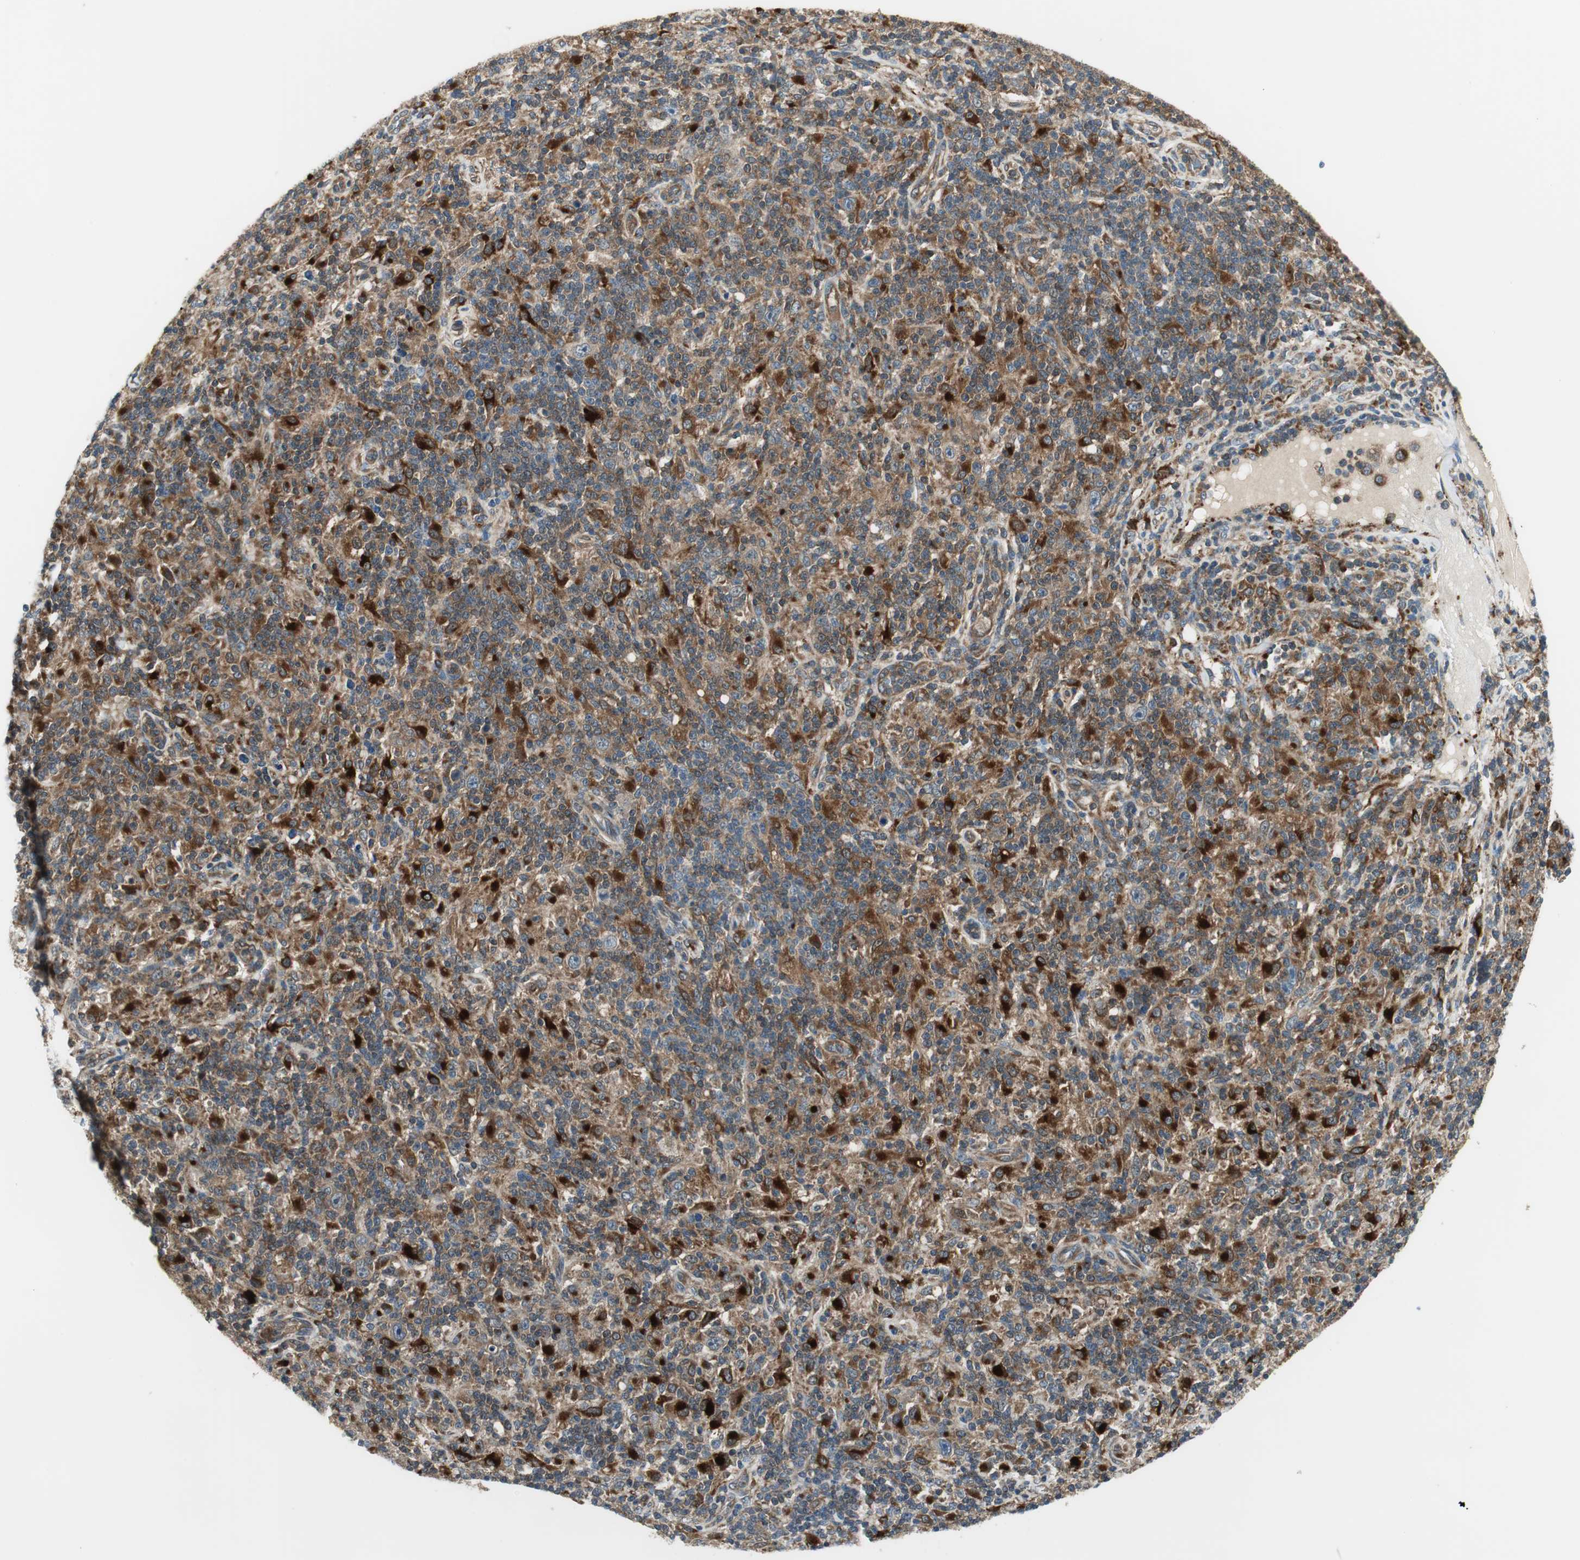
{"staining": {"intensity": "moderate", "quantity": ">75%", "location": "cytoplasmic/membranous"}, "tissue": "lymphoma", "cell_type": "Tumor cells", "image_type": "cancer", "snomed": [{"axis": "morphology", "description": "Hodgkin's disease, NOS"}, {"axis": "topography", "description": "Lymph node"}], "caption": "Lymphoma stained with a brown dye reveals moderate cytoplasmic/membranous positive staining in about >75% of tumor cells.", "gene": "NCK1", "patient": {"sex": "male", "age": 70}}